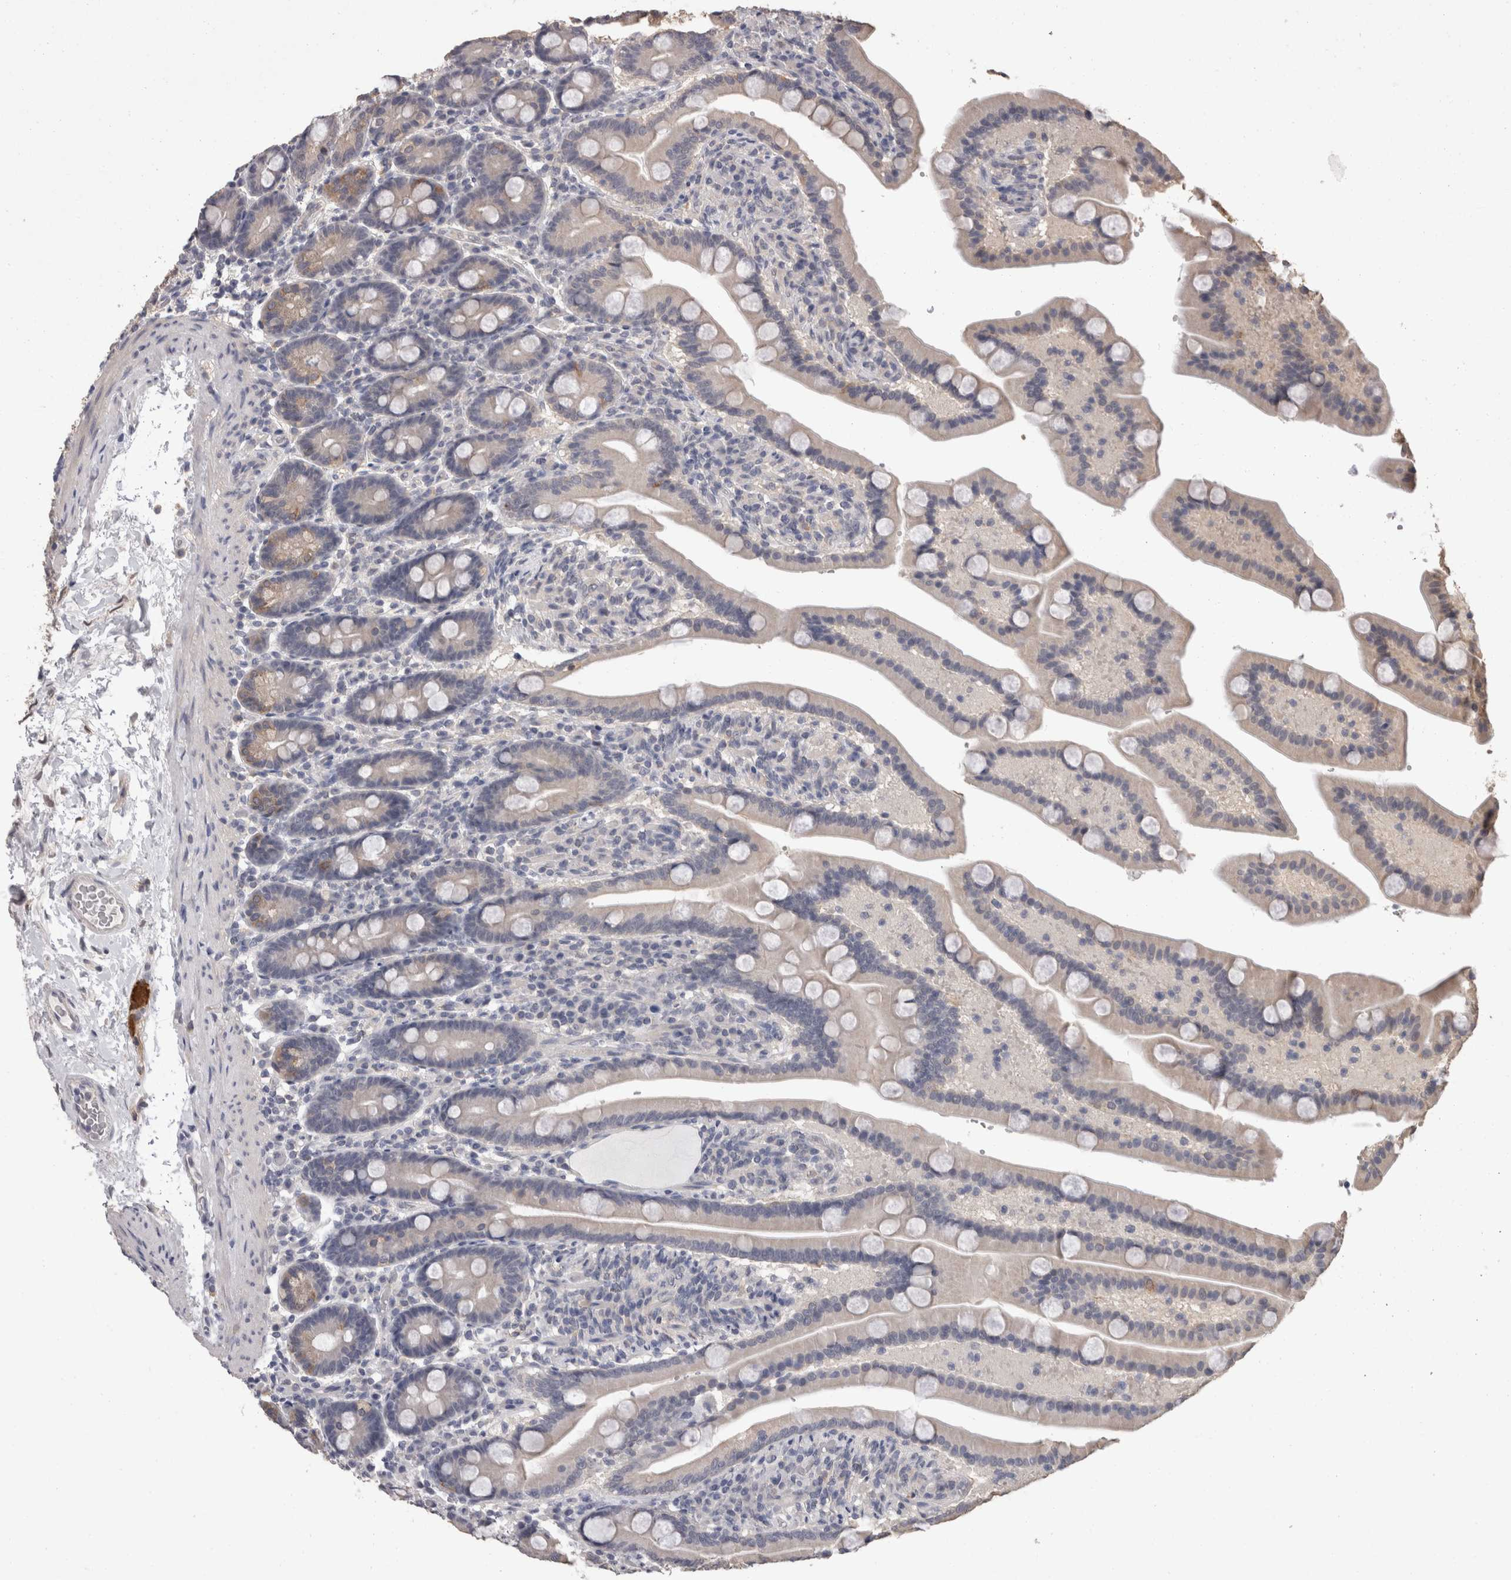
{"staining": {"intensity": "weak", "quantity": "<25%", "location": "cytoplasmic/membranous"}, "tissue": "duodenum", "cell_type": "Glandular cells", "image_type": "normal", "snomed": [{"axis": "morphology", "description": "Normal tissue, NOS"}, {"axis": "topography", "description": "Duodenum"}], "caption": "This is an immunohistochemistry (IHC) photomicrograph of benign duodenum. There is no expression in glandular cells.", "gene": "FHOD3", "patient": {"sex": "male", "age": 54}}